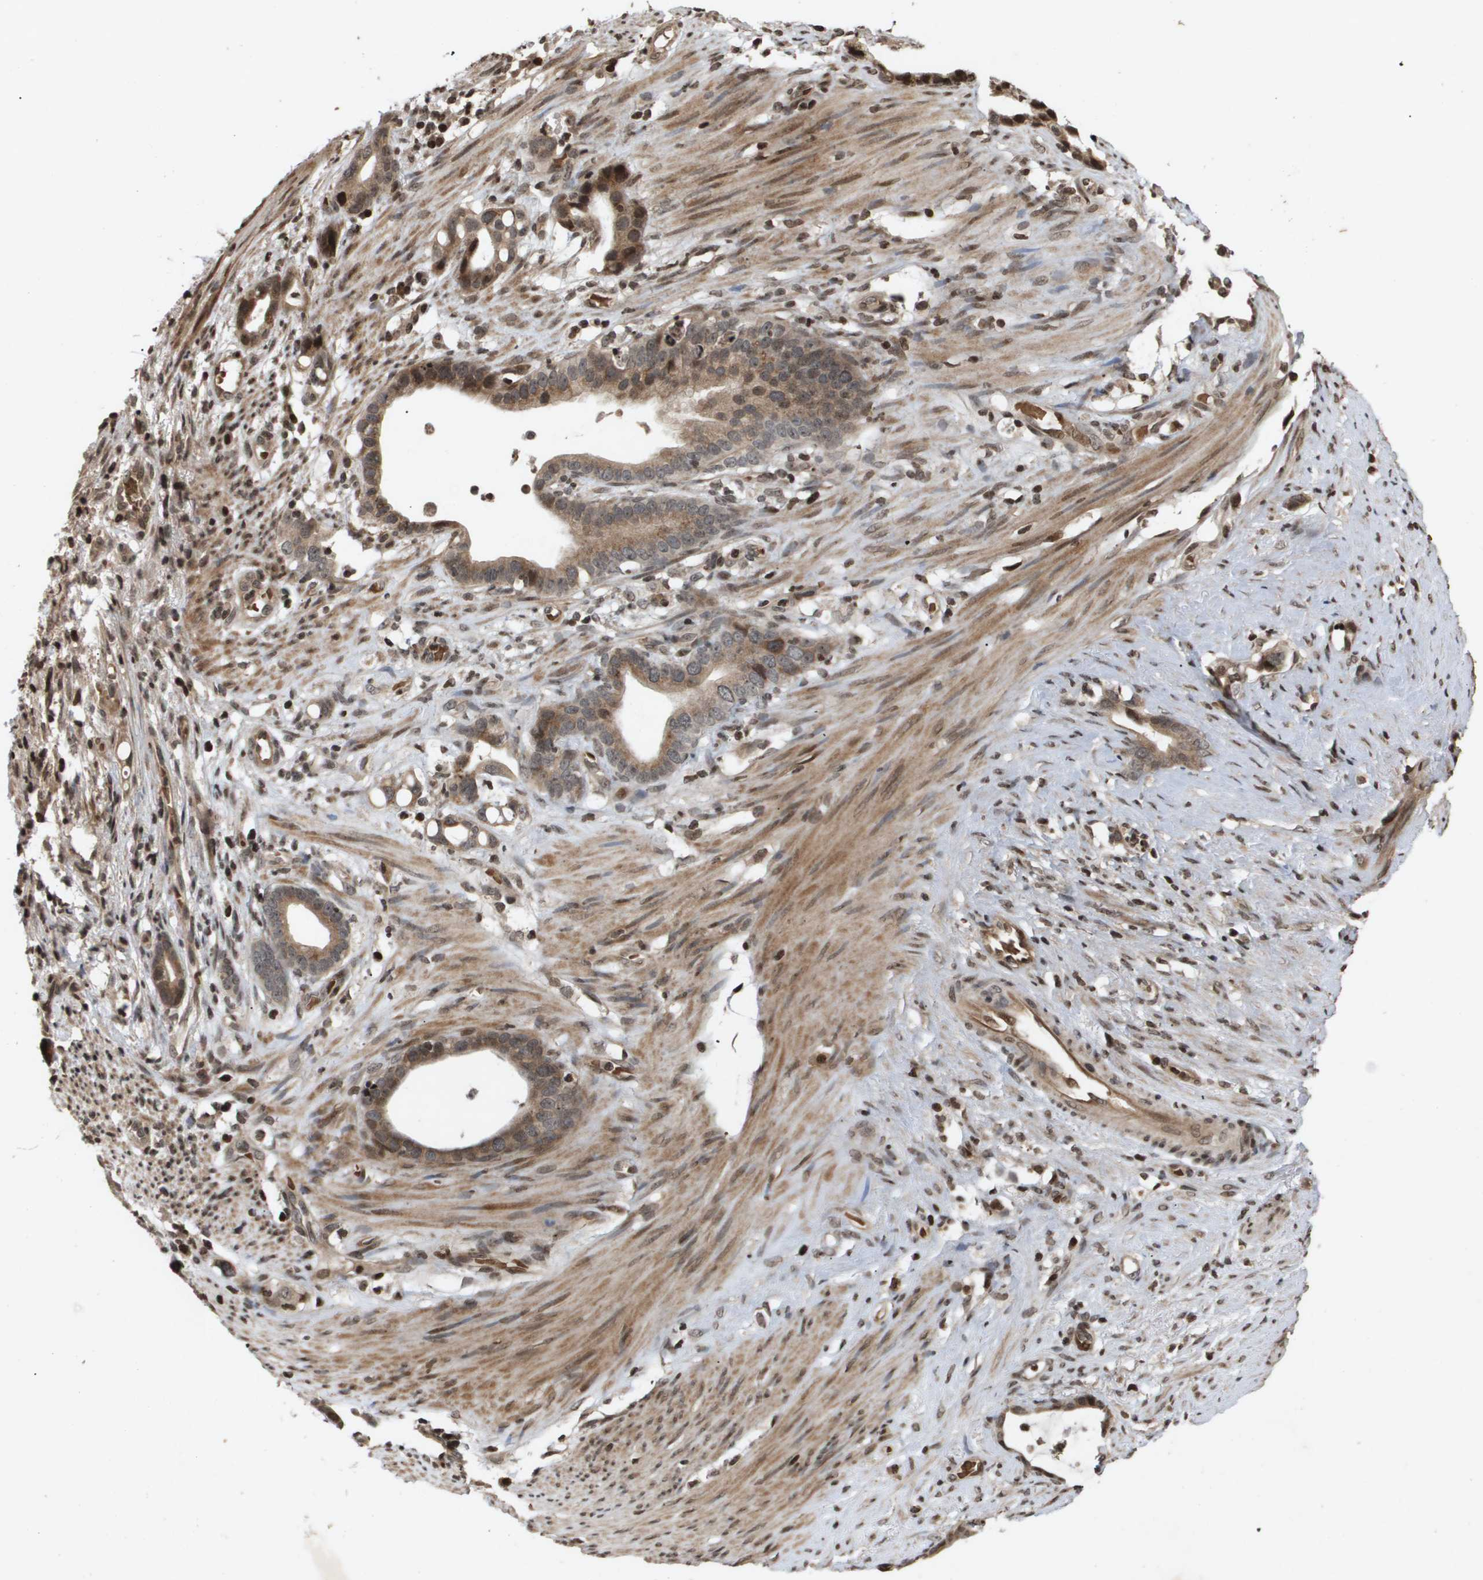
{"staining": {"intensity": "moderate", "quantity": "<25%", "location": "cytoplasmic/membranous,nuclear"}, "tissue": "stomach cancer", "cell_type": "Tumor cells", "image_type": "cancer", "snomed": [{"axis": "morphology", "description": "Adenocarcinoma, NOS"}, {"axis": "topography", "description": "Stomach"}], "caption": "Stomach cancer was stained to show a protein in brown. There is low levels of moderate cytoplasmic/membranous and nuclear positivity in approximately <25% of tumor cells. The staining is performed using DAB brown chromogen to label protein expression. The nuclei are counter-stained blue using hematoxylin.", "gene": "HSPA6", "patient": {"sex": "female", "age": 75}}